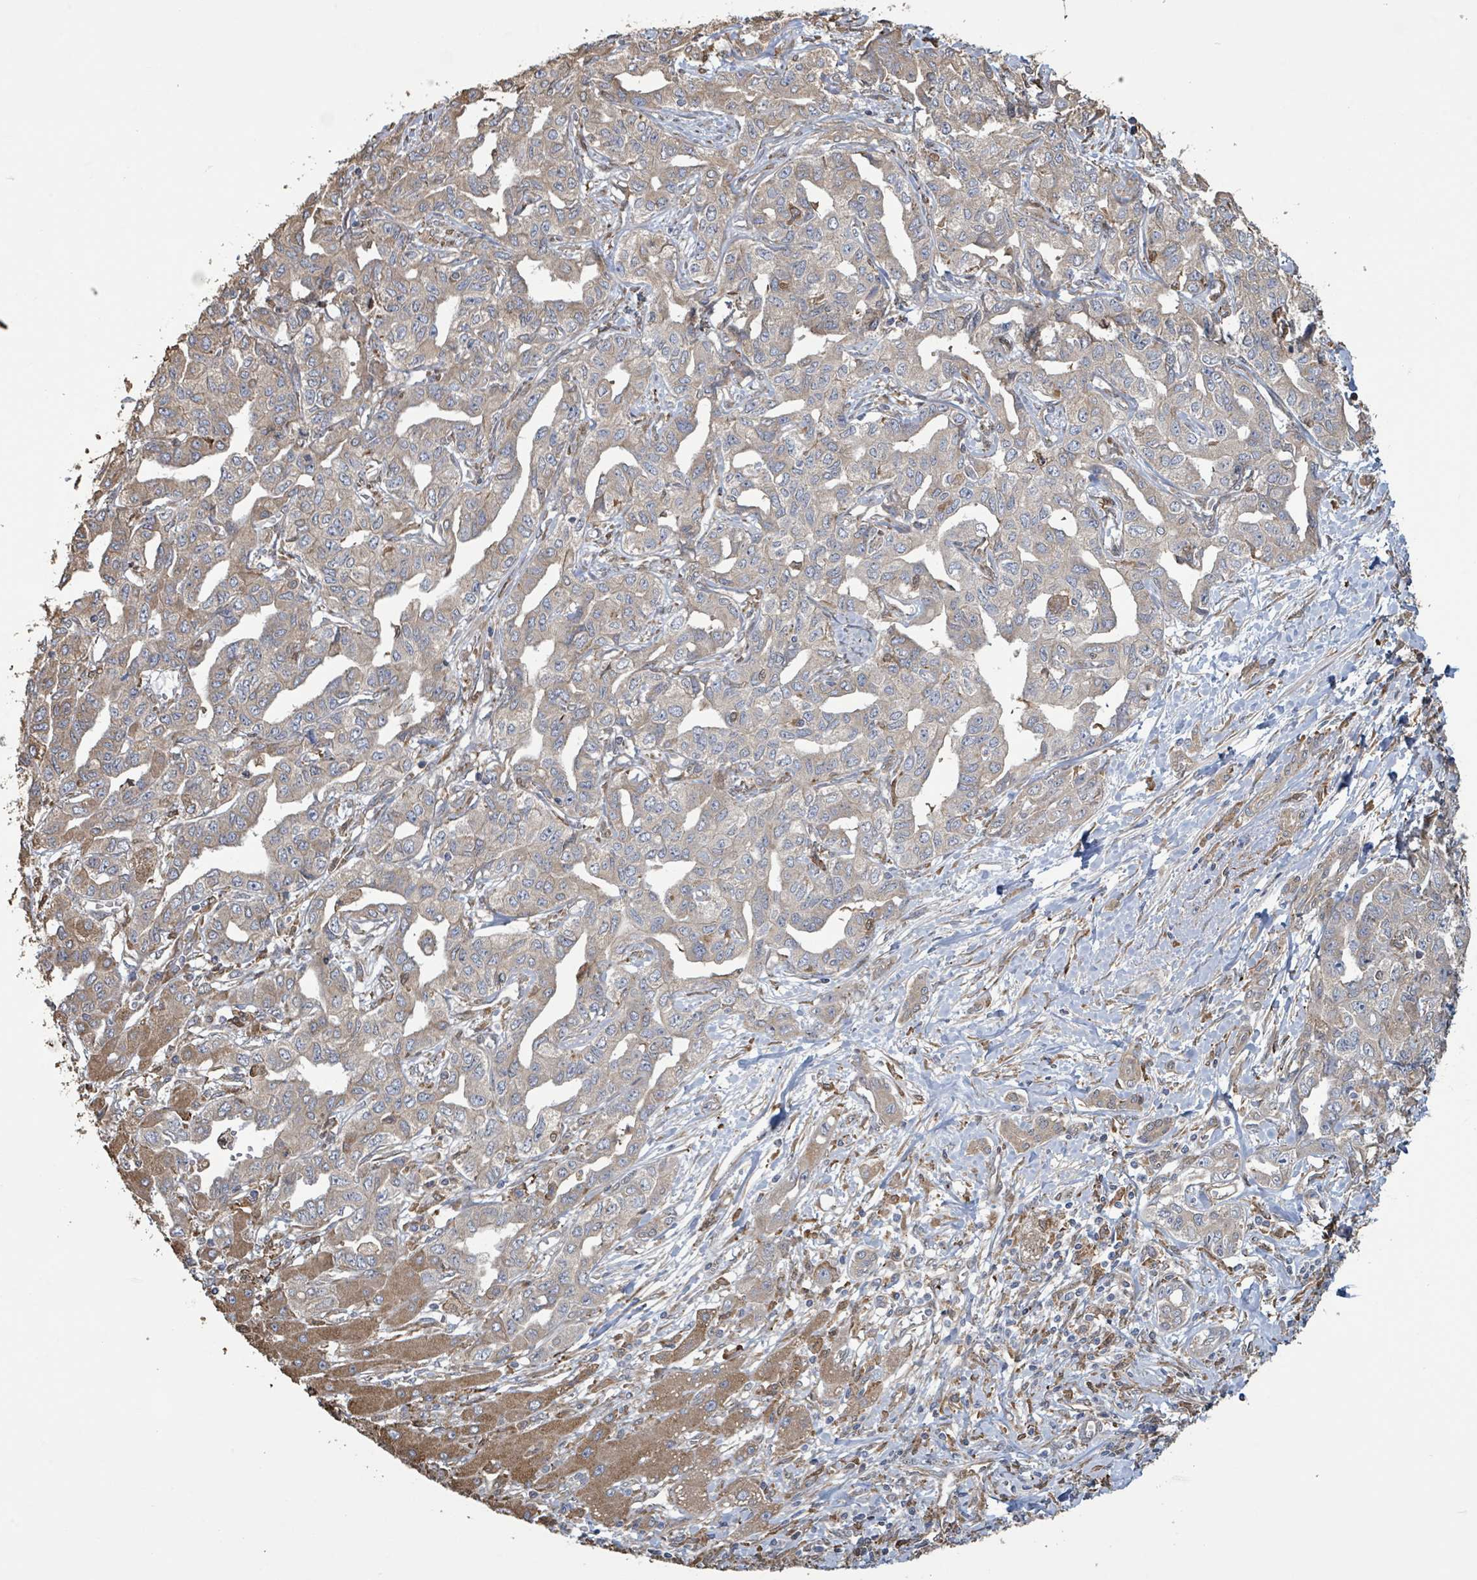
{"staining": {"intensity": "weak", "quantity": "25%-75%", "location": "cytoplasmic/membranous"}, "tissue": "liver cancer", "cell_type": "Tumor cells", "image_type": "cancer", "snomed": [{"axis": "morphology", "description": "Cholangiocarcinoma"}, {"axis": "topography", "description": "Liver"}], "caption": "Liver cancer stained for a protein (brown) shows weak cytoplasmic/membranous positive expression in approximately 25%-75% of tumor cells.", "gene": "ARPIN", "patient": {"sex": "male", "age": 59}}